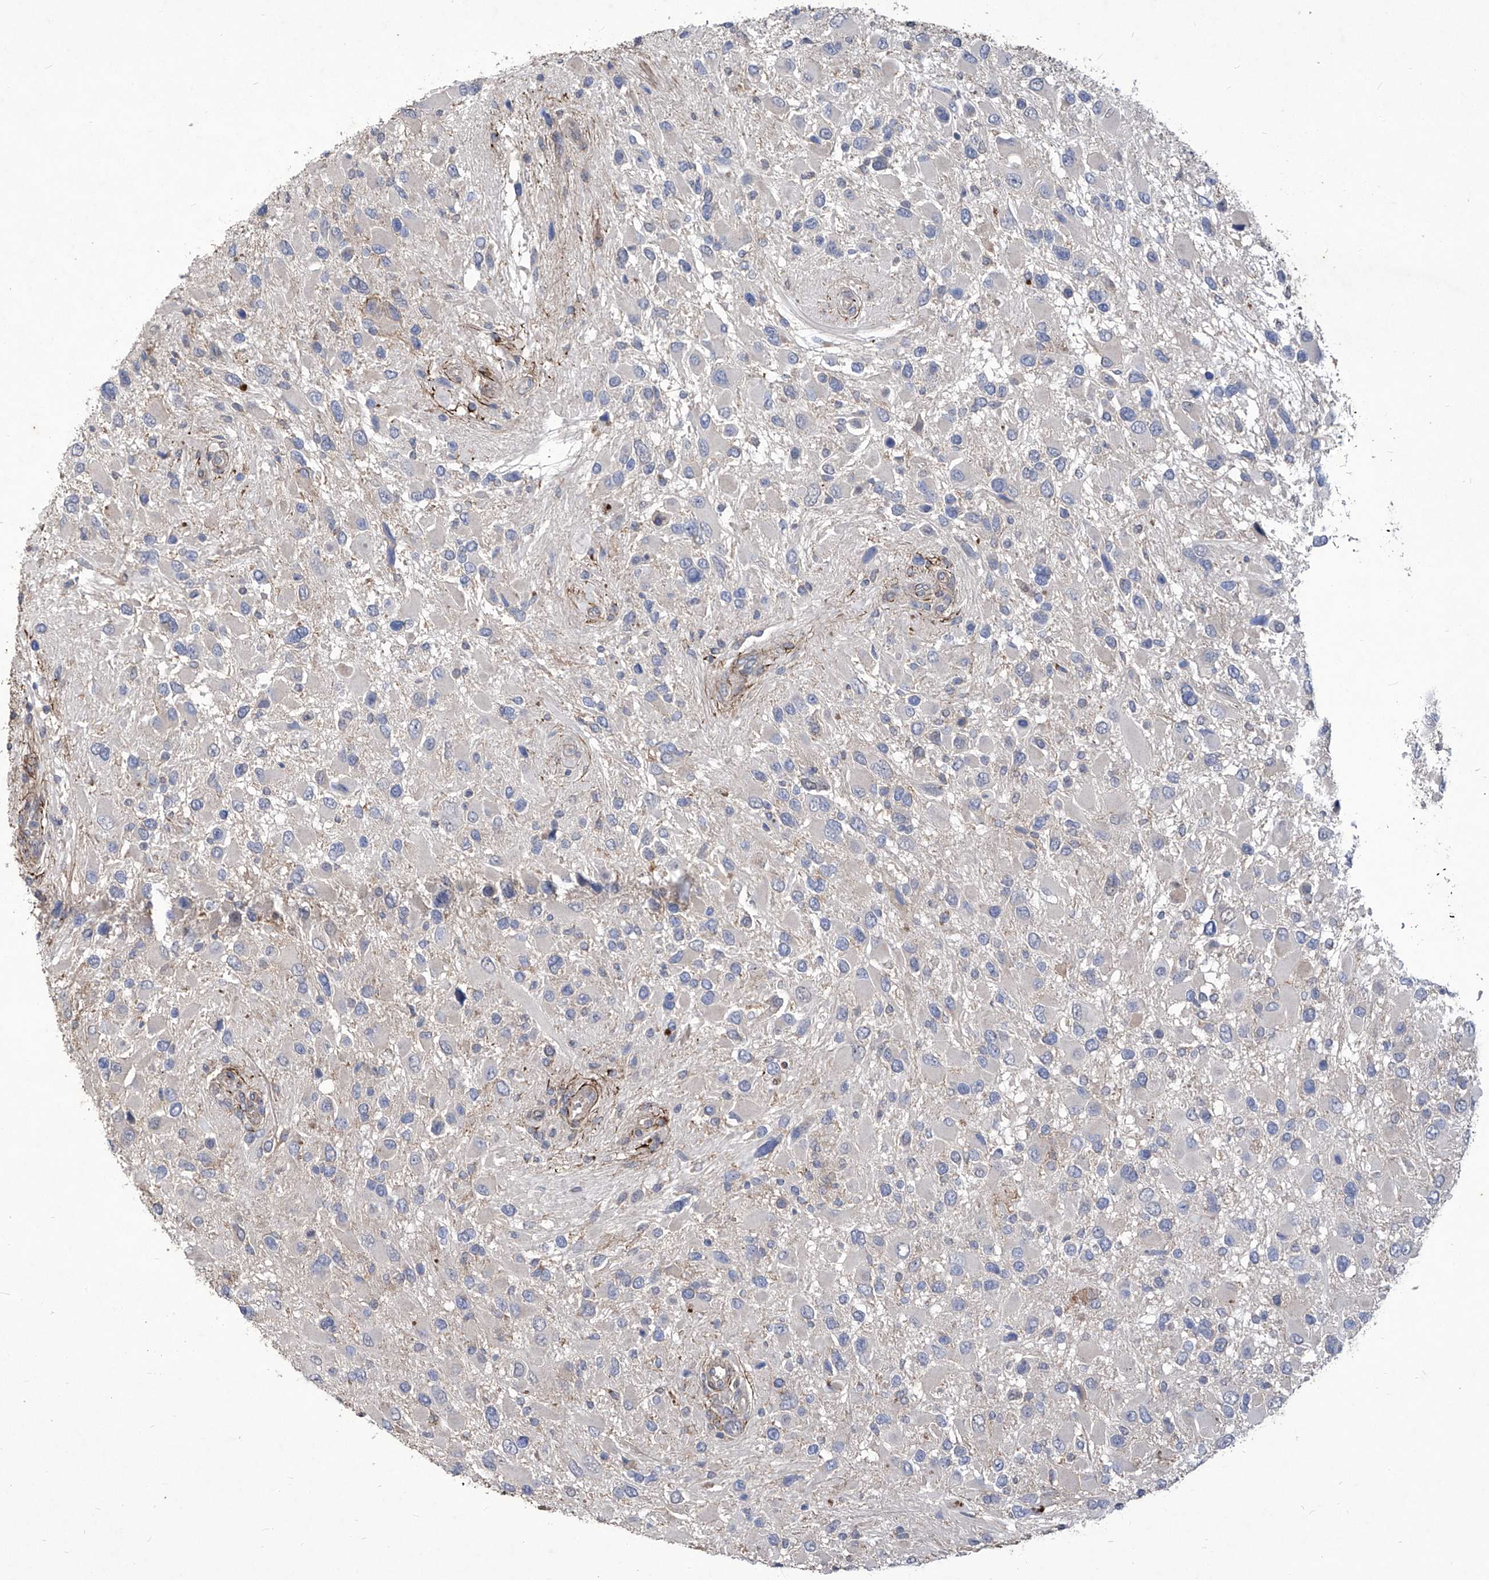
{"staining": {"intensity": "negative", "quantity": "none", "location": "none"}, "tissue": "glioma", "cell_type": "Tumor cells", "image_type": "cancer", "snomed": [{"axis": "morphology", "description": "Glioma, malignant, High grade"}, {"axis": "topography", "description": "Brain"}], "caption": "High power microscopy histopathology image of an immunohistochemistry (IHC) micrograph of glioma, revealing no significant expression in tumor cells.", "gene": "TXNIP", "patient": {"sex": "male", "age": 53}}